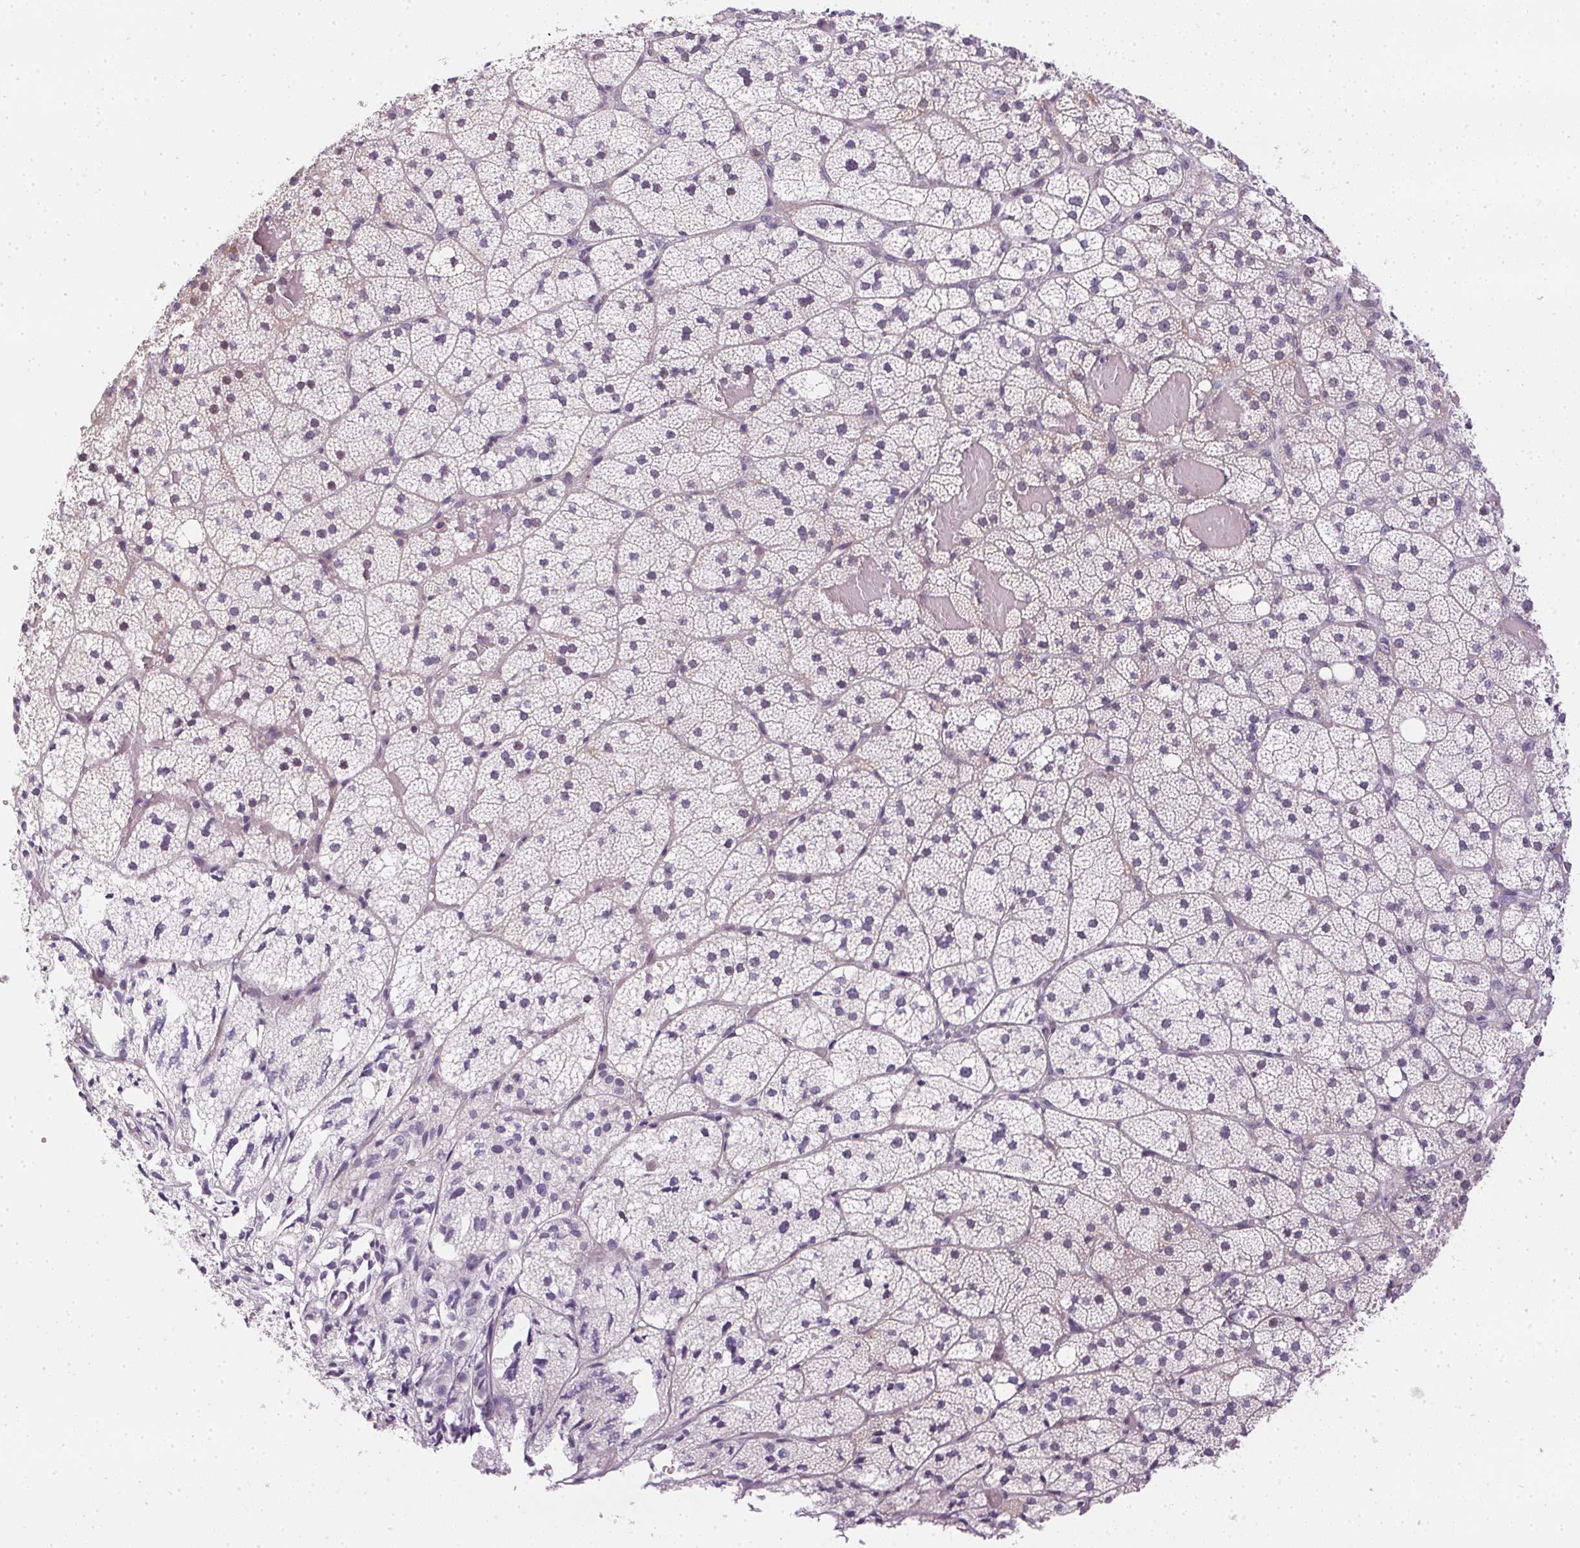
{"staining": {"intensity": "weak", "quantity": "<25%", "location": "cytoplasmic/membranous"}, "tissue": "adrenal gland", "cell_type": "Glandular cells", "image_type": "normal", "snomed": [{"axis": "morphology", "description": "Normal tissue, NOS"}, {"axis": "topography", "description": "Adrenal gland"}], "caption": "Immunohistochemistry micrograph of normal adrenal gland: human adrenal gland stained with DAB exhibits no significant protein expression in glandular cells. (Brightfield microscopy of DAB IHC at high magnification).", "gene": "GSDMC", "patient": {"sex": "male", "age": 53}}